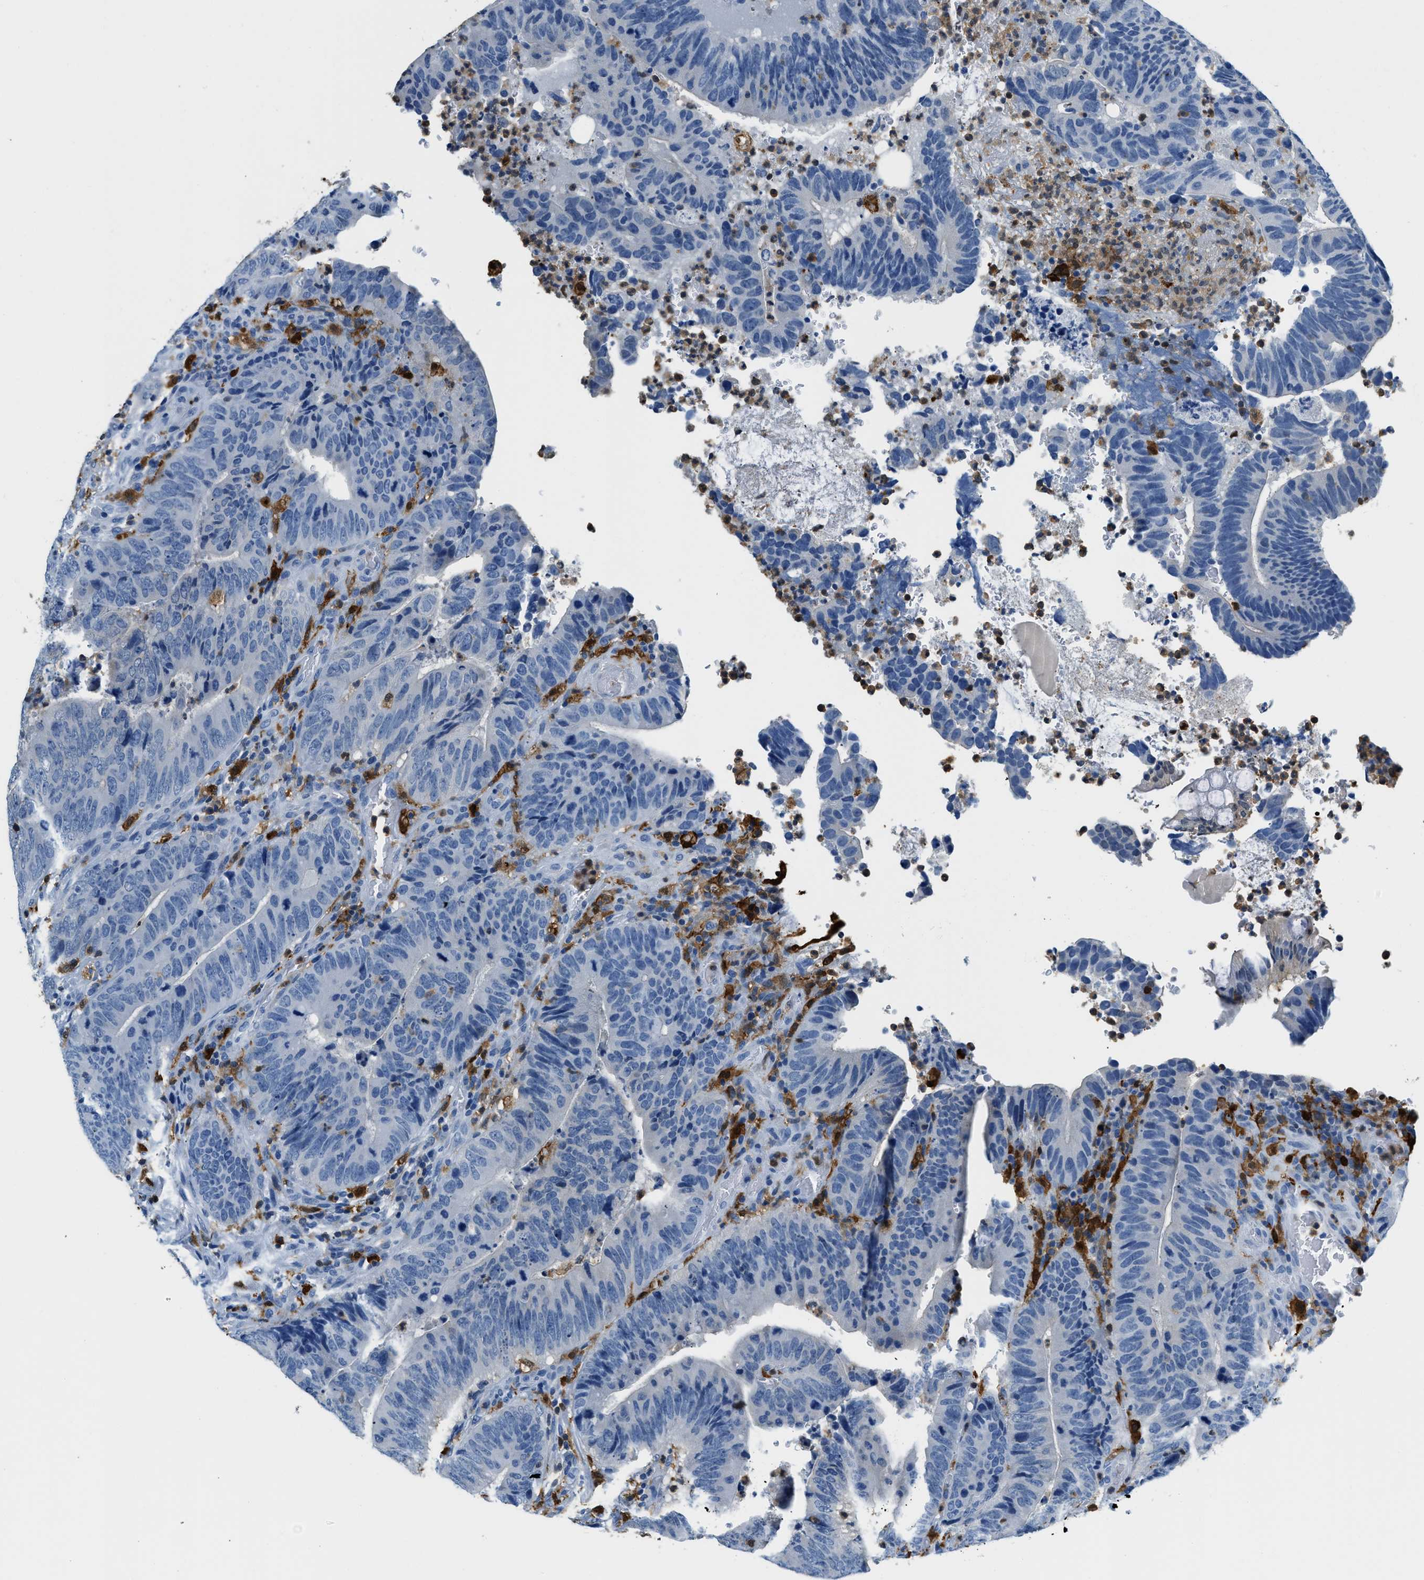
{"staining": {"intensity": "negative", "quantity": "none", "location": "none"}, "tissue": "colorectal cancer", "cell_type": "Tumor cells", "image_type": "cancer", "snomed": [{"axis": "morphology", "description": "Adenocarcinoma, NOS"}, {"axis": "topography", "description": "Colon"}], "caption": "Micrograph shows no significant protein expression in tumor cells of colorectal adenocarcinoma.", "gene": "CAPG", "patient": {"sex": "male", "age": 56}}